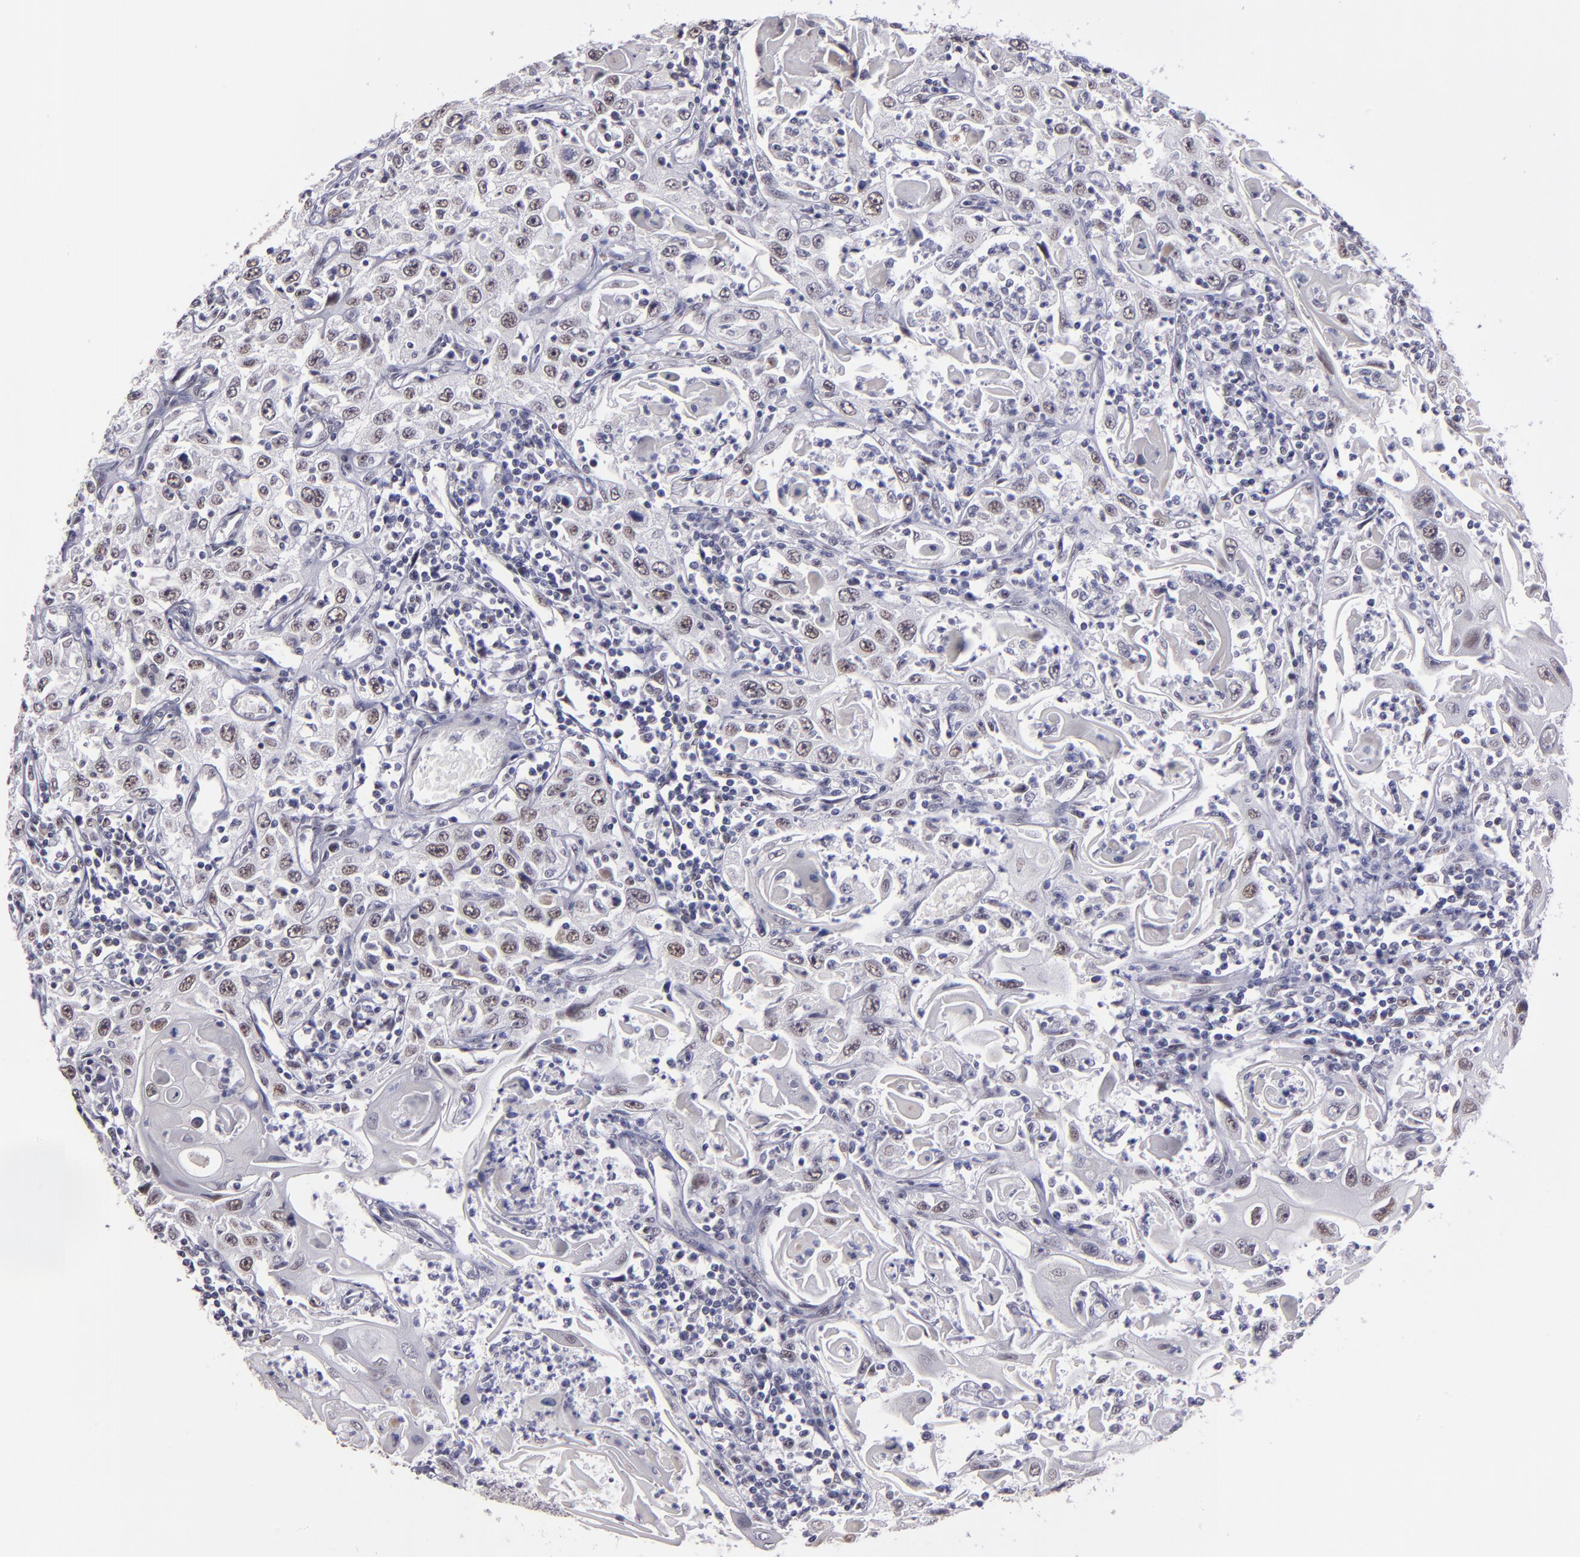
{"staining": {"intensity": "weak", "quantity": "25%-75%", "location": "nuclear"}, "tissue": "head and neck cancer", "cell_type": "Tumor cells", "image_type": "cancer", "snomed": [{"axis": "morphology", "description": "Squamous cell carcinoma, NOS"}, {"axis": "topography", "description": "Oral tissue"}, {"axis": "topography", "description": "Head-Neck"}], "caption": "Protein positivity by immunohistochemistry (IHC) exhibits weak nuclear staining in approximately 25%-75% of tumor cells in squamous cell carcinoma (head and neck). Ihc stains the protein of interest in brown and the nuclei are stained blue.", "gene": "OTUB2", "patient": {"sex": "female", "age": 76}}